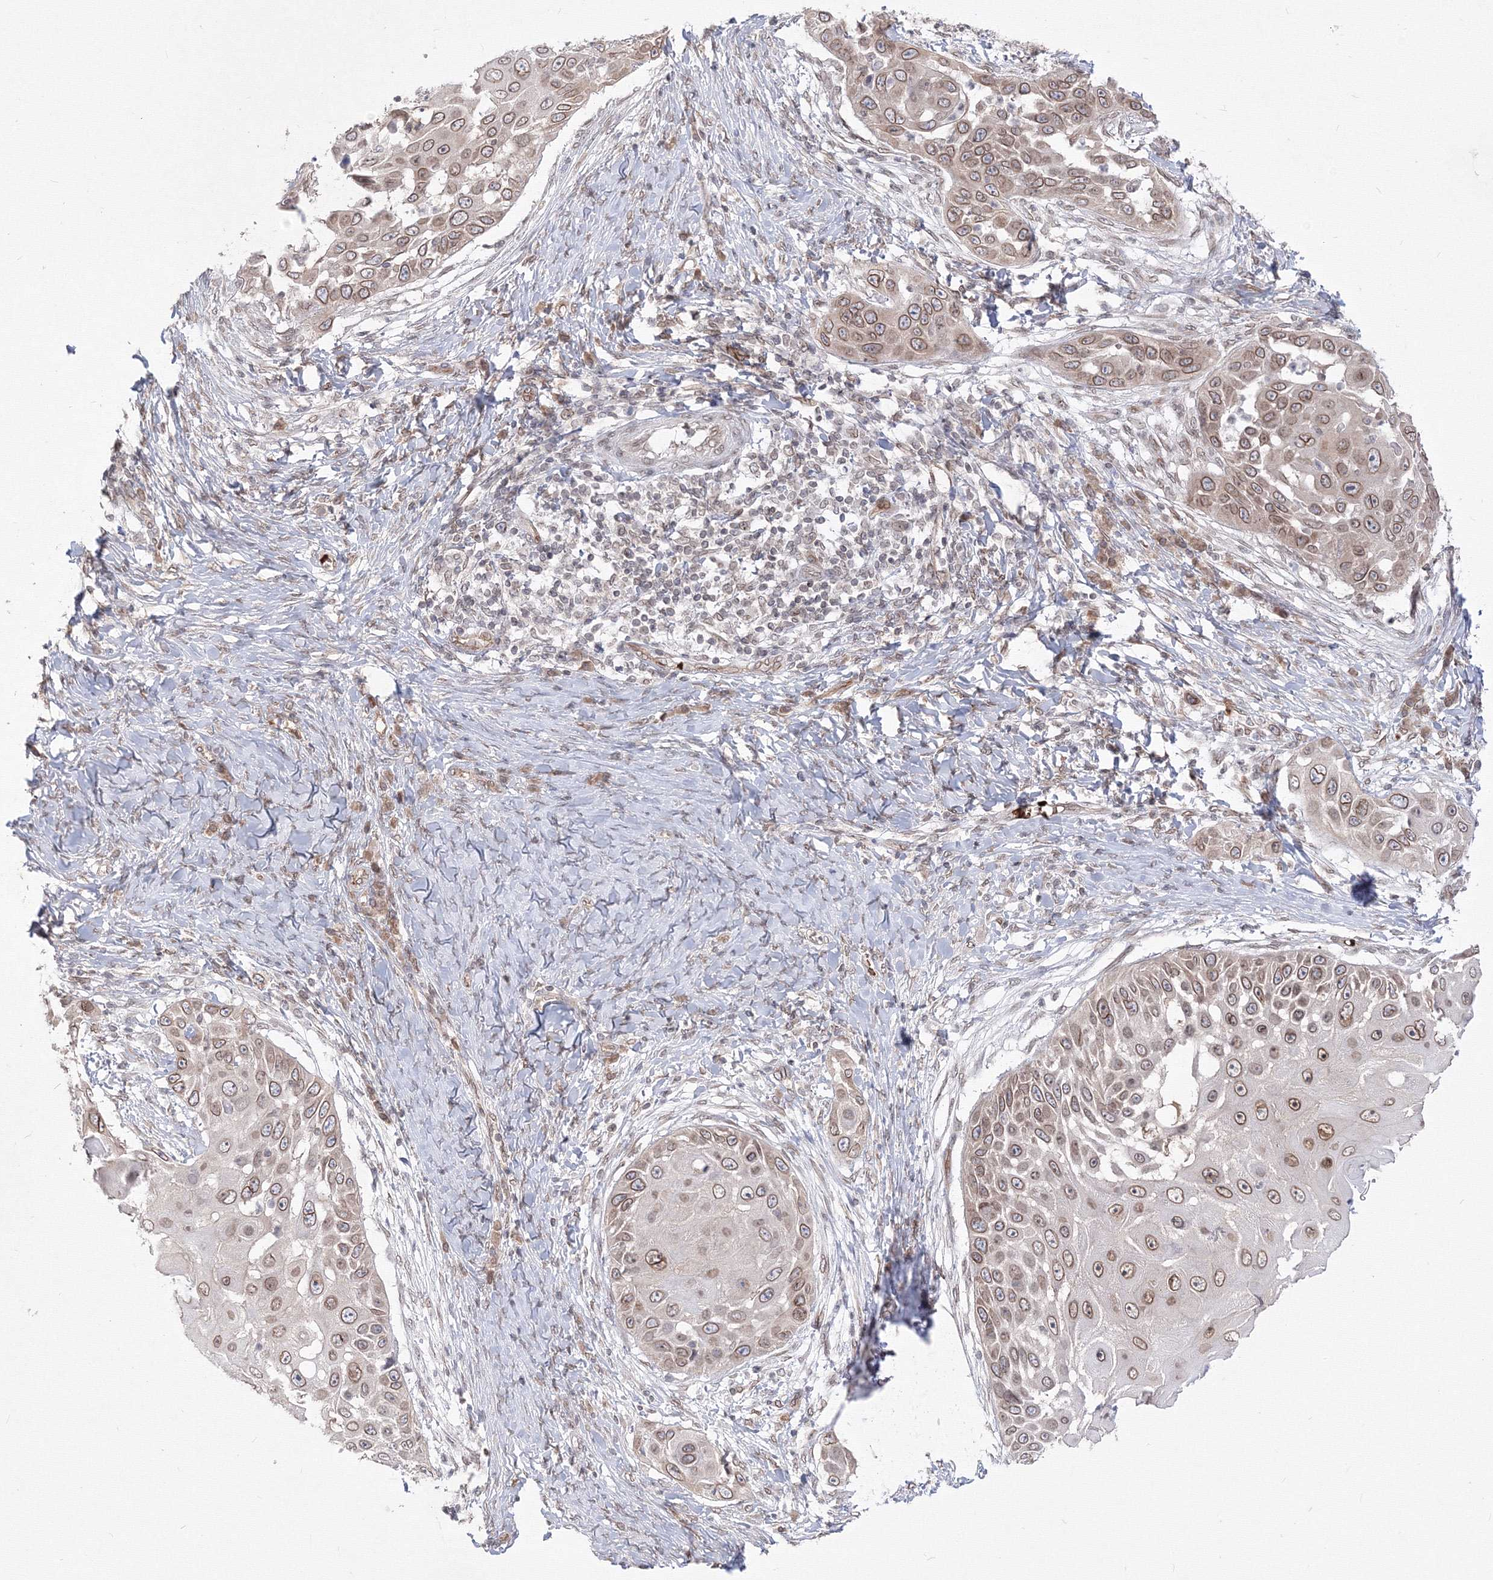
{"staining": {"intensity": "moderate", "quantity": ">75%", "location": "cytoplasmic/membranous,nuclear"}, "tissue": "skin cancer", "cell_type": "Tumor cells", "image_type": "cancer", "snomed": [{"axis": "morphology", "description": "Squamous cell carcinoma, NOS"}, {"axis": "topography", "description": "Skin"}], "caption": "This micrograph demonstrates immunohistochemistry (IHC) staining of skin squamous cell carcinoma, with medium moderate cytoplasmic/membranous and nuclear expression in about >75% of tumor cells.", "gene": "DNAJB2", "patient": {"sex": "female", "age": 44}}